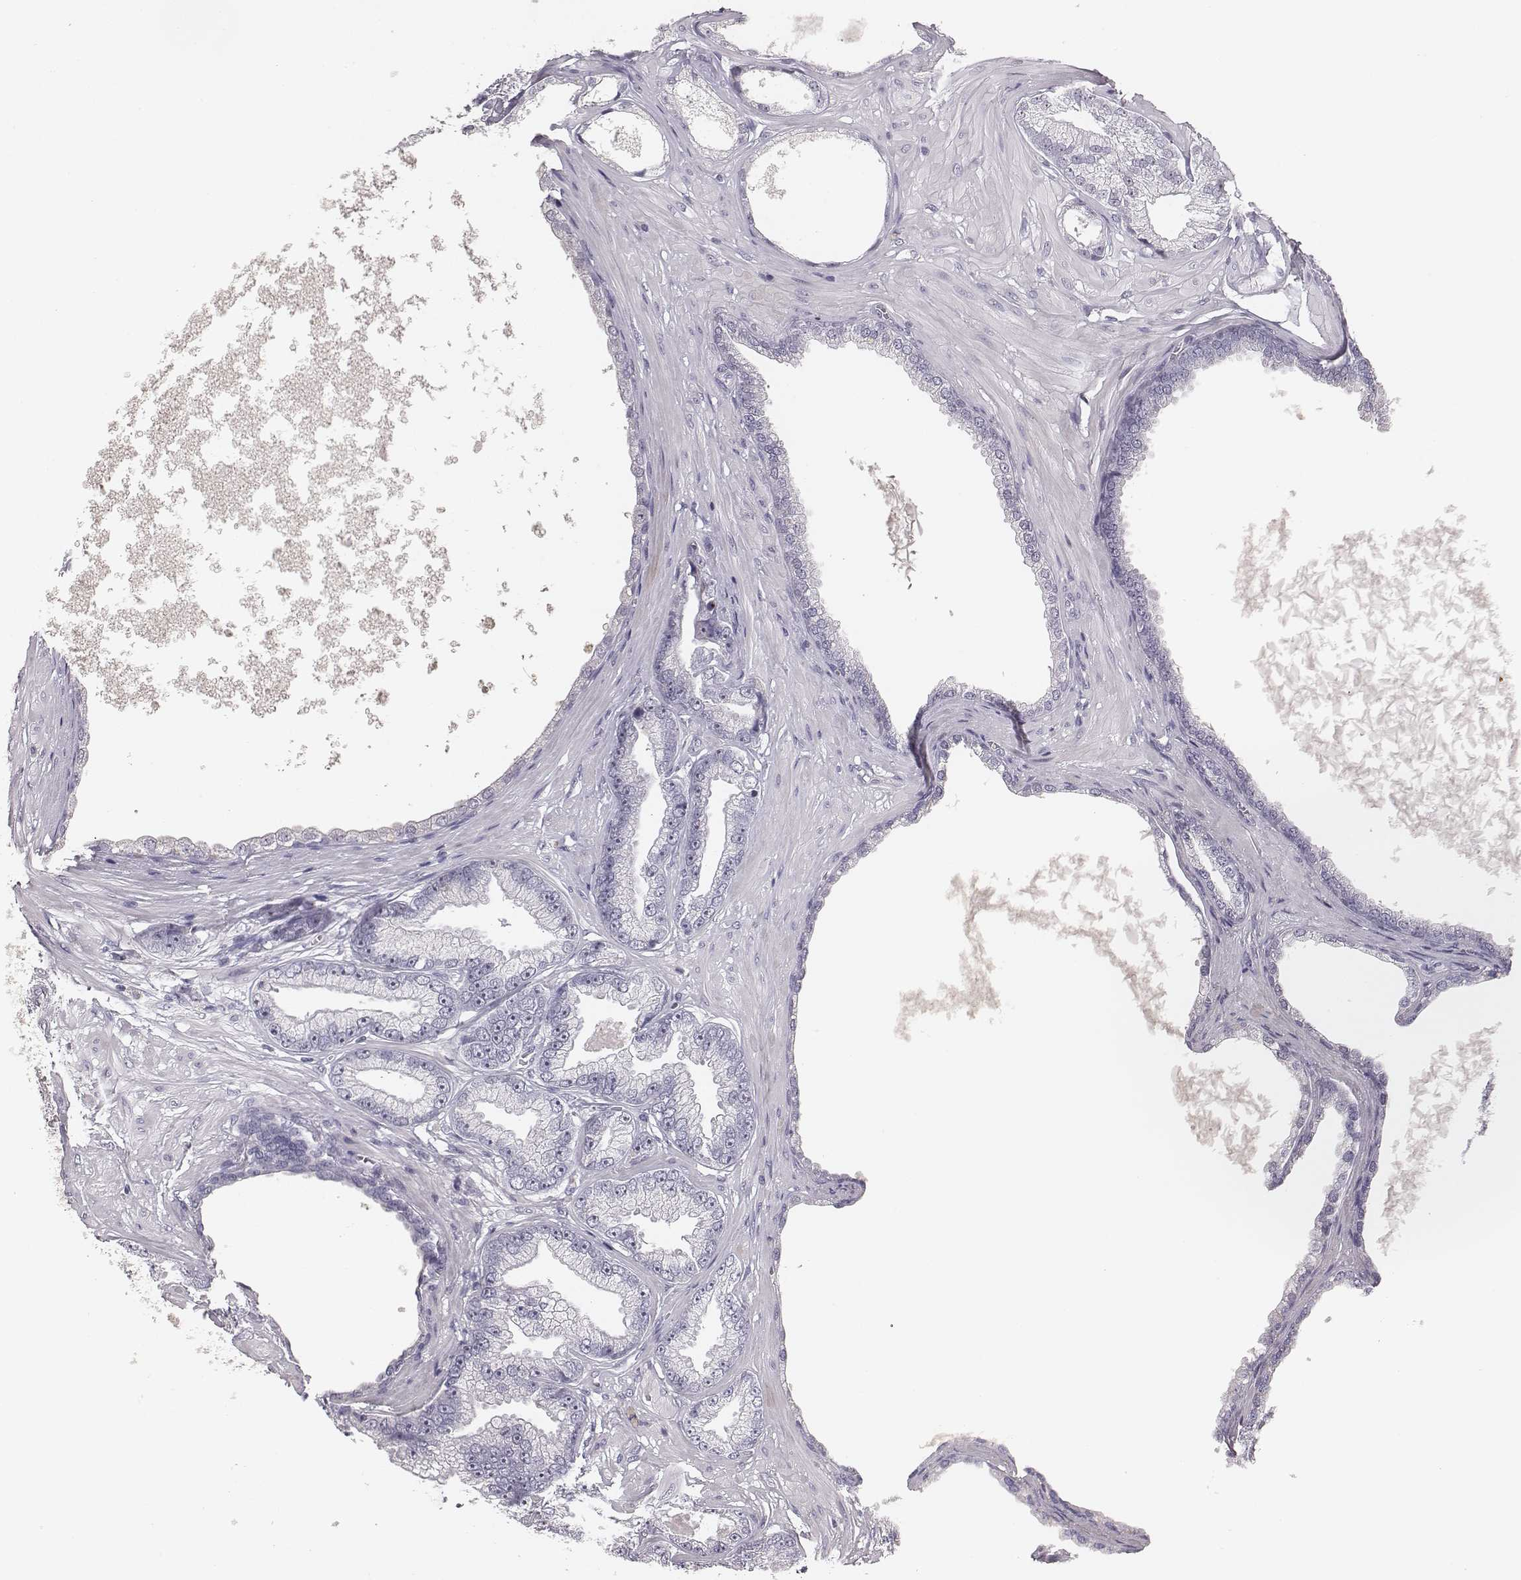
{"staining": {"intensity": "negative", "quantity": "none", "location": "none"}, "tissue": "prostate cancer", "cell_type": "Tumor cells", "image_type": "cancer", "snomed": [{"axis": "morphology", "description": "Adenocarcinoma, Low grade"}, {"axis": "topography", "description": "Prostate"}], "caption": "Tumor cells show no significant protein staining in prostate adenocarcinoma (low-grade).", "gene": "NIFK", "patient": {"sex": "male", "age": 64}}